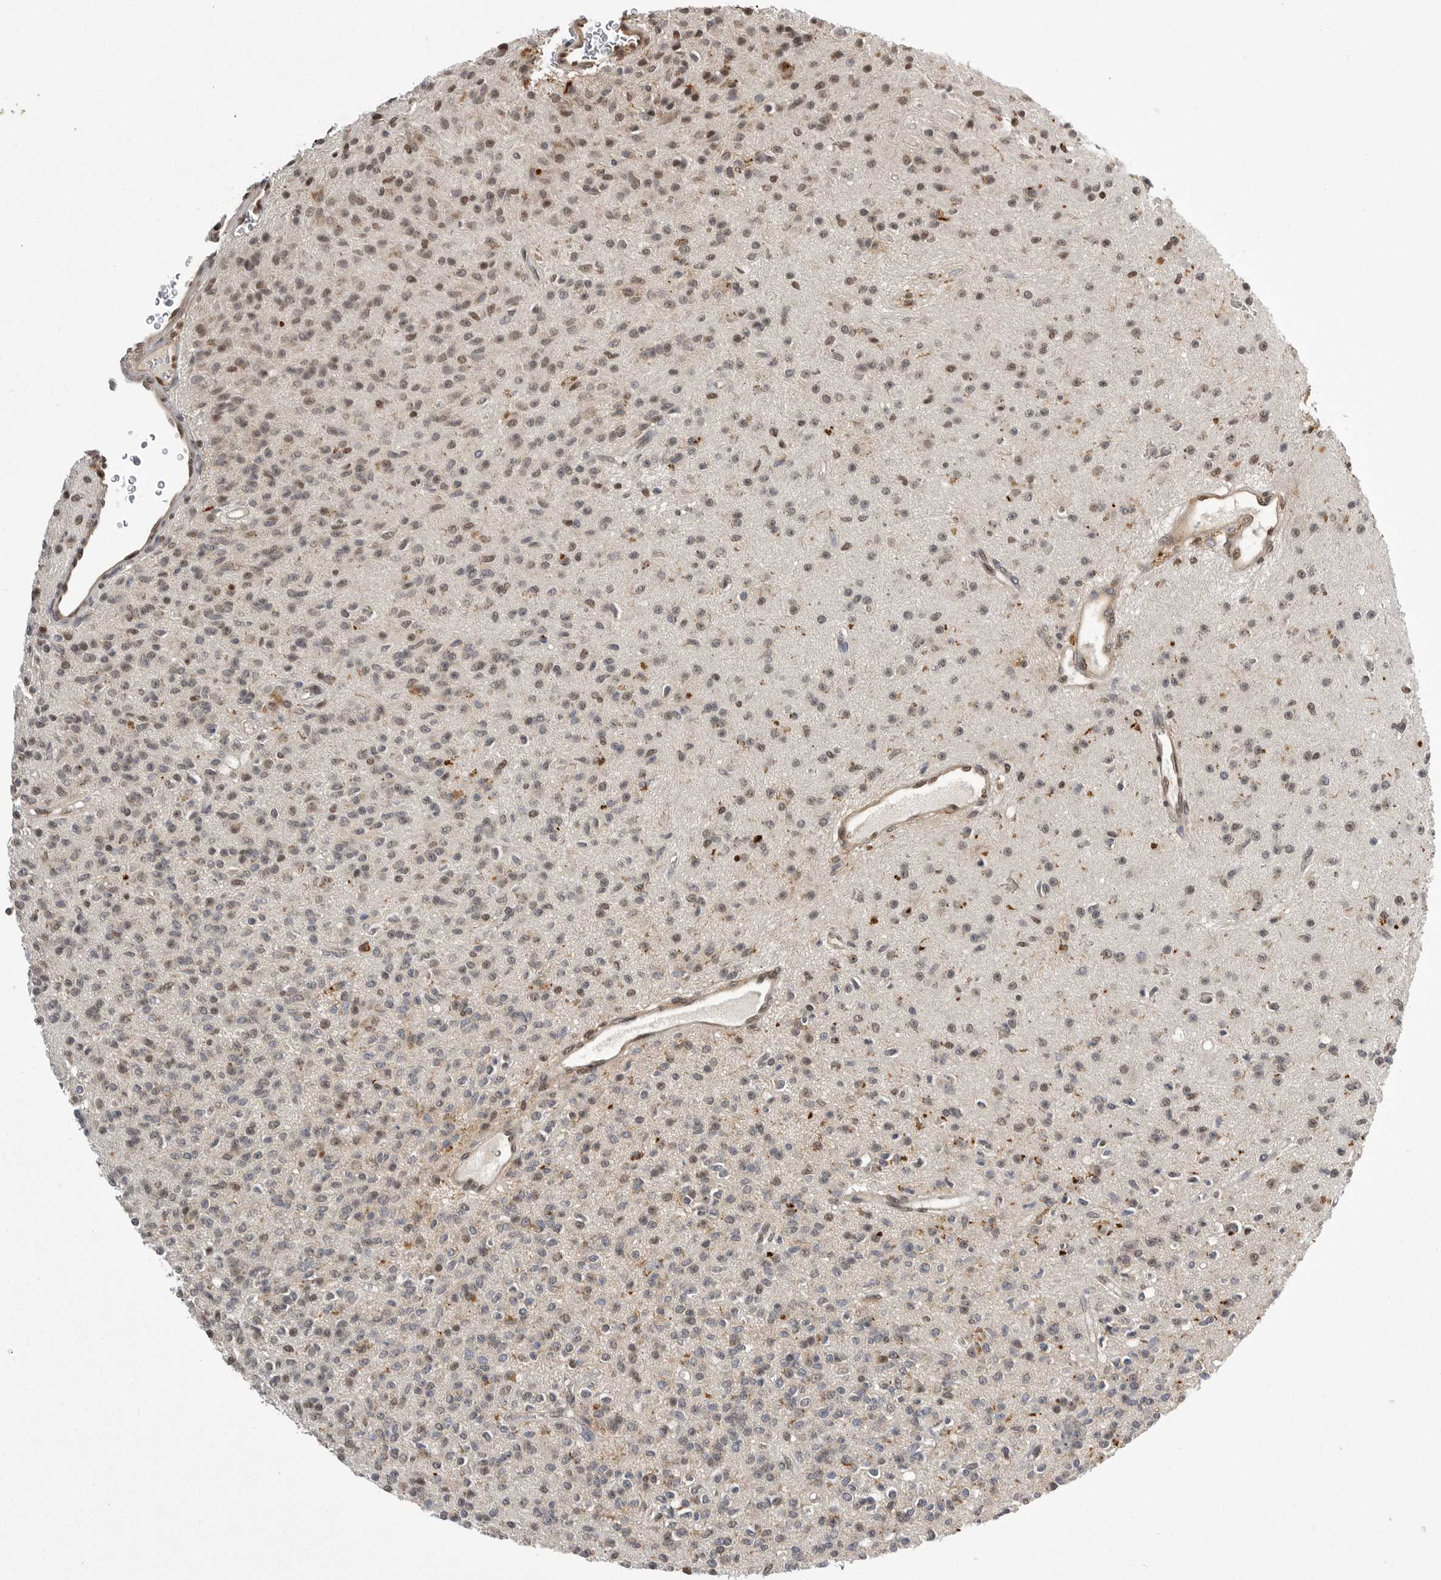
{"staining": {"intensity": "weak", "quantity": "25%-75%", "location": "nuclear"}, "tissue": "glioma", "cell_type": "Tumor cells", "image_type": "cancer", "snomed": [{"axis": "morphology", "description": "Glioma, malignant, High grade"}, {"axis": "topography", "description": "Brain"}], "caption": "This is a micrograph of IHC staining of glioma, which shows weak positivity in the nuclear of tumor cells.", "gene": "NECTIN1", "patient": {"sex": "male", "age": 34}}